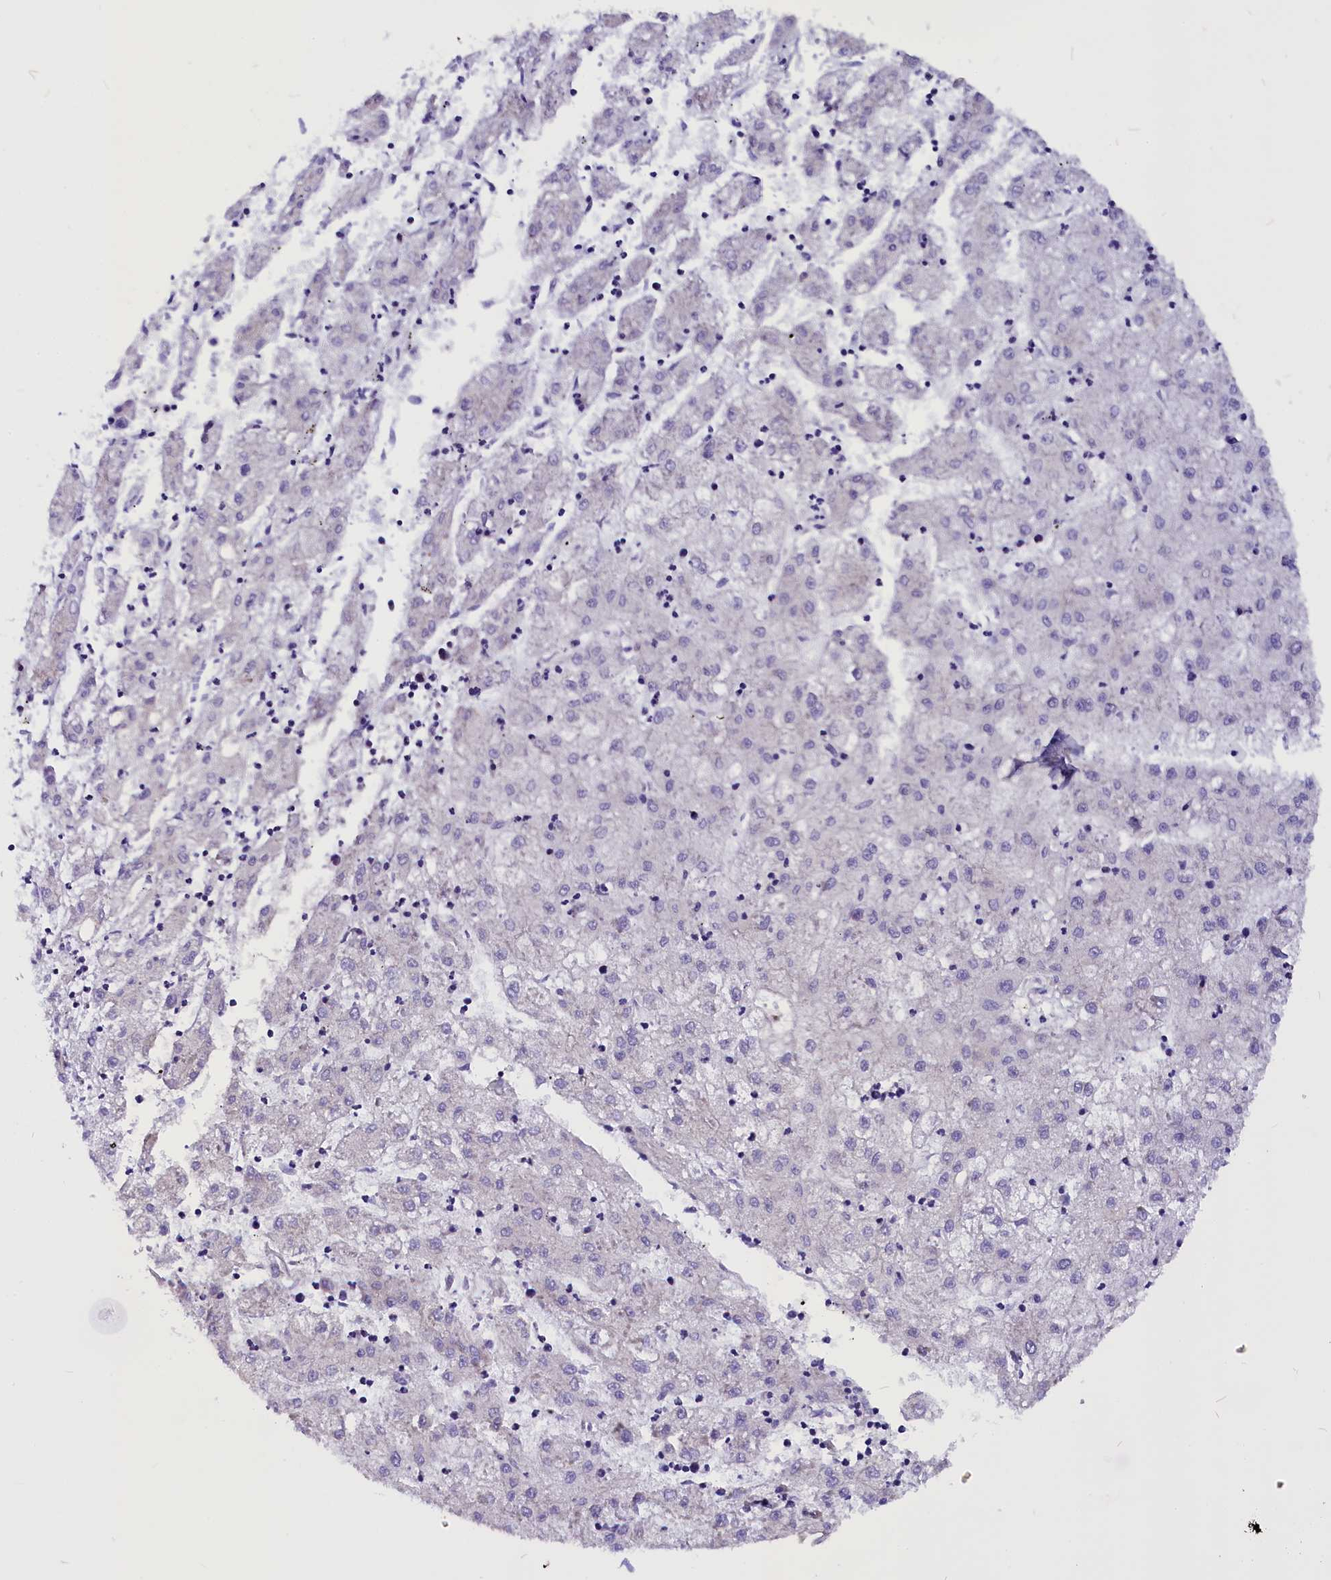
{"staining": {"intensity": "negative", "quantity": "none", "location": "none"}, "tissue": "liver cancer", "cell_type": "Tumor cells", "image_type": "cancer", "snomed": [{"axis": "morphology", "description": "Carcinoma, Hepatocellular, NOS"}, {"axis": "topography", "description": "Liver"}], "caption": "This is an immunohistochemistry micrograph of liver cancer. There is no staining in tumor cells.", "gene": "CEP170", "patient": {"sex": "male", "age": 72}}